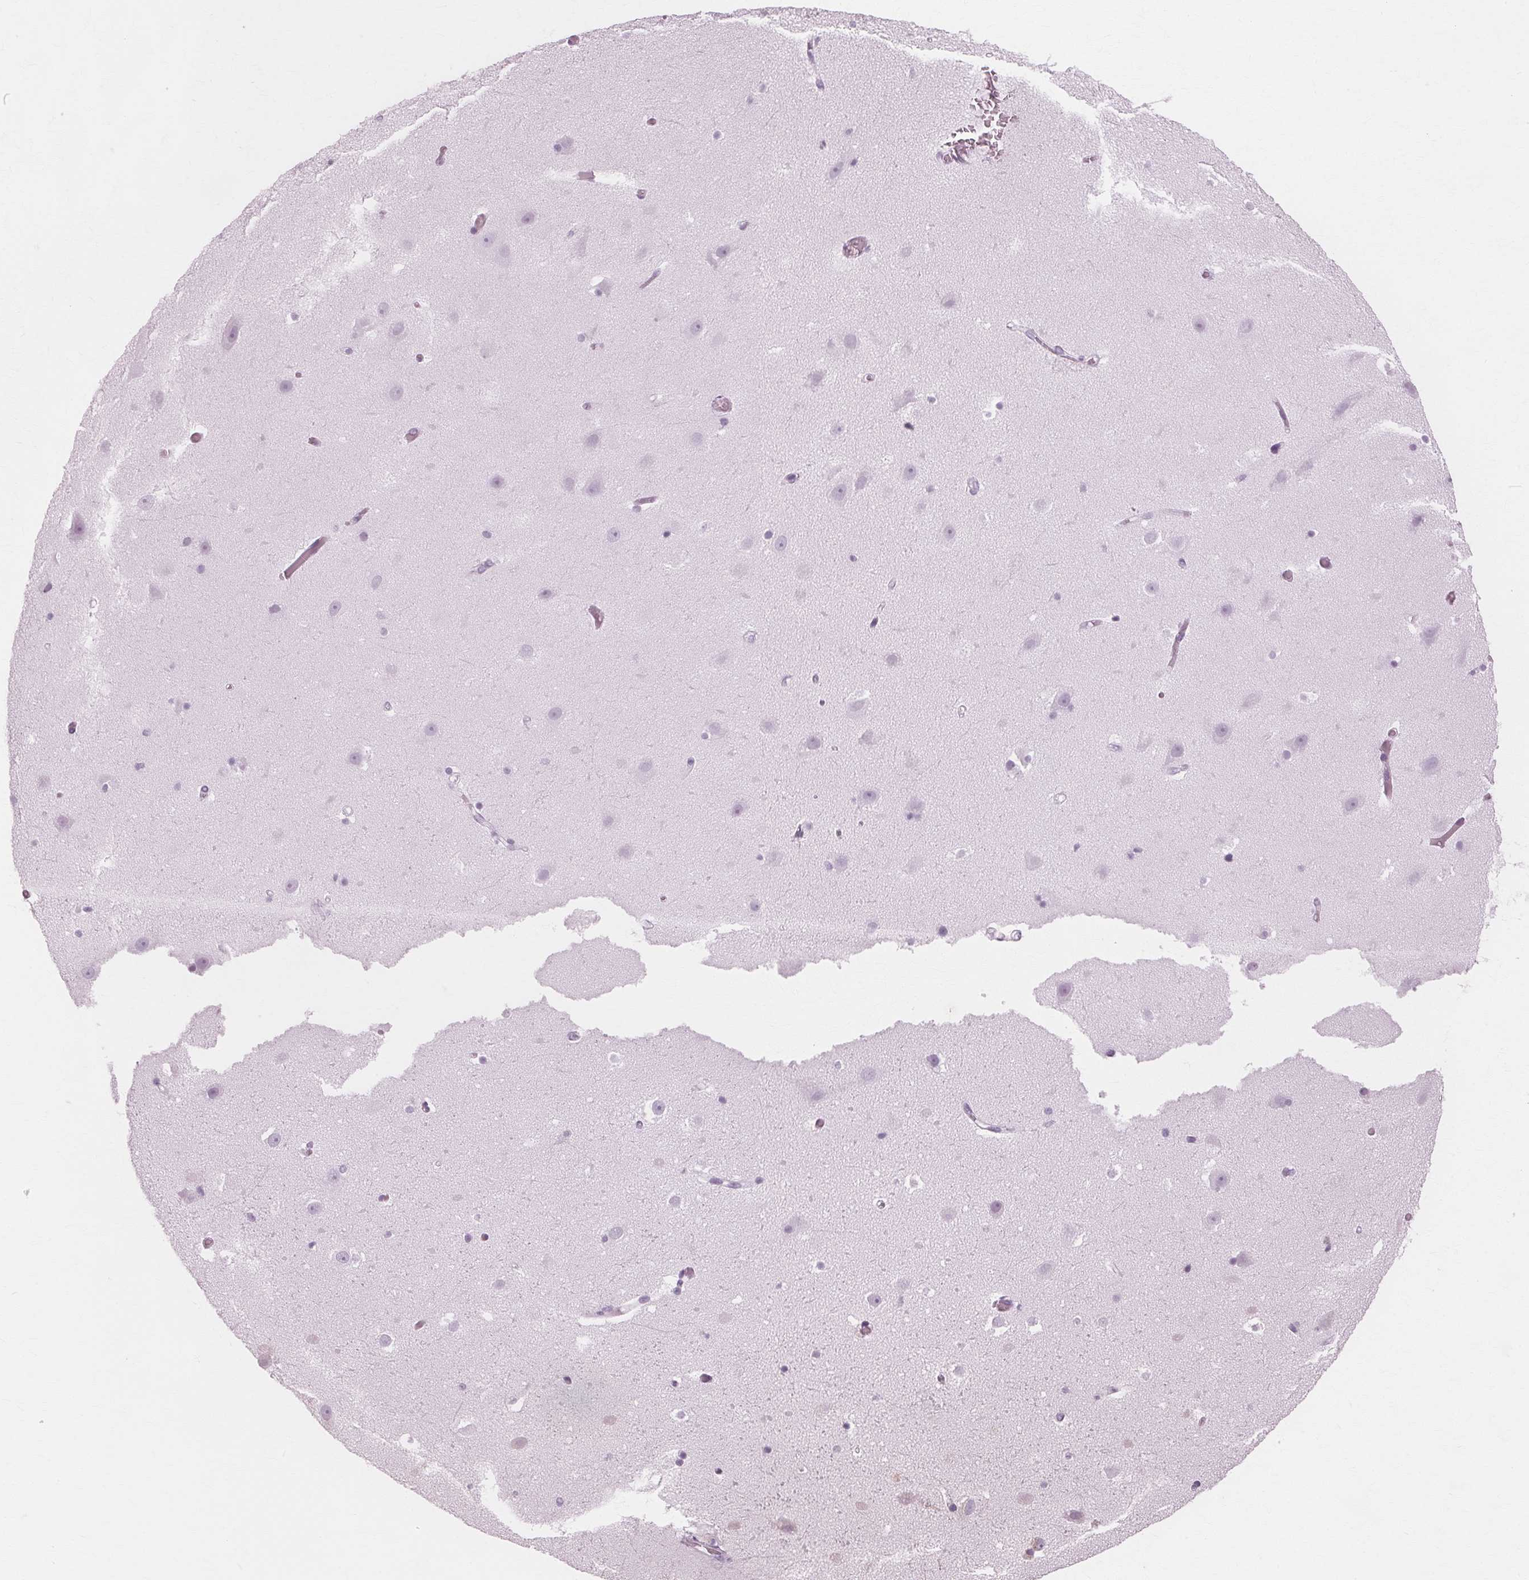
{"staining": {"intensity": "negative", "quantity": "none", "location": "none"}, "tissue": "hippocampus", "cell_type": "Glial cells", "image_type": "normal", "snomed": [{"axis": "morphology", "description": "Normal tissue, NOS"}, {"axis": "topography", "description": "Hippocampus"}], "caption": "IHC image of benign hippocampus: hippocampus stained with DAB exhibits no significant protein staining in glial cells.", "gene": "DNASE2", "patient": {"sex": "male", "age": 26}}